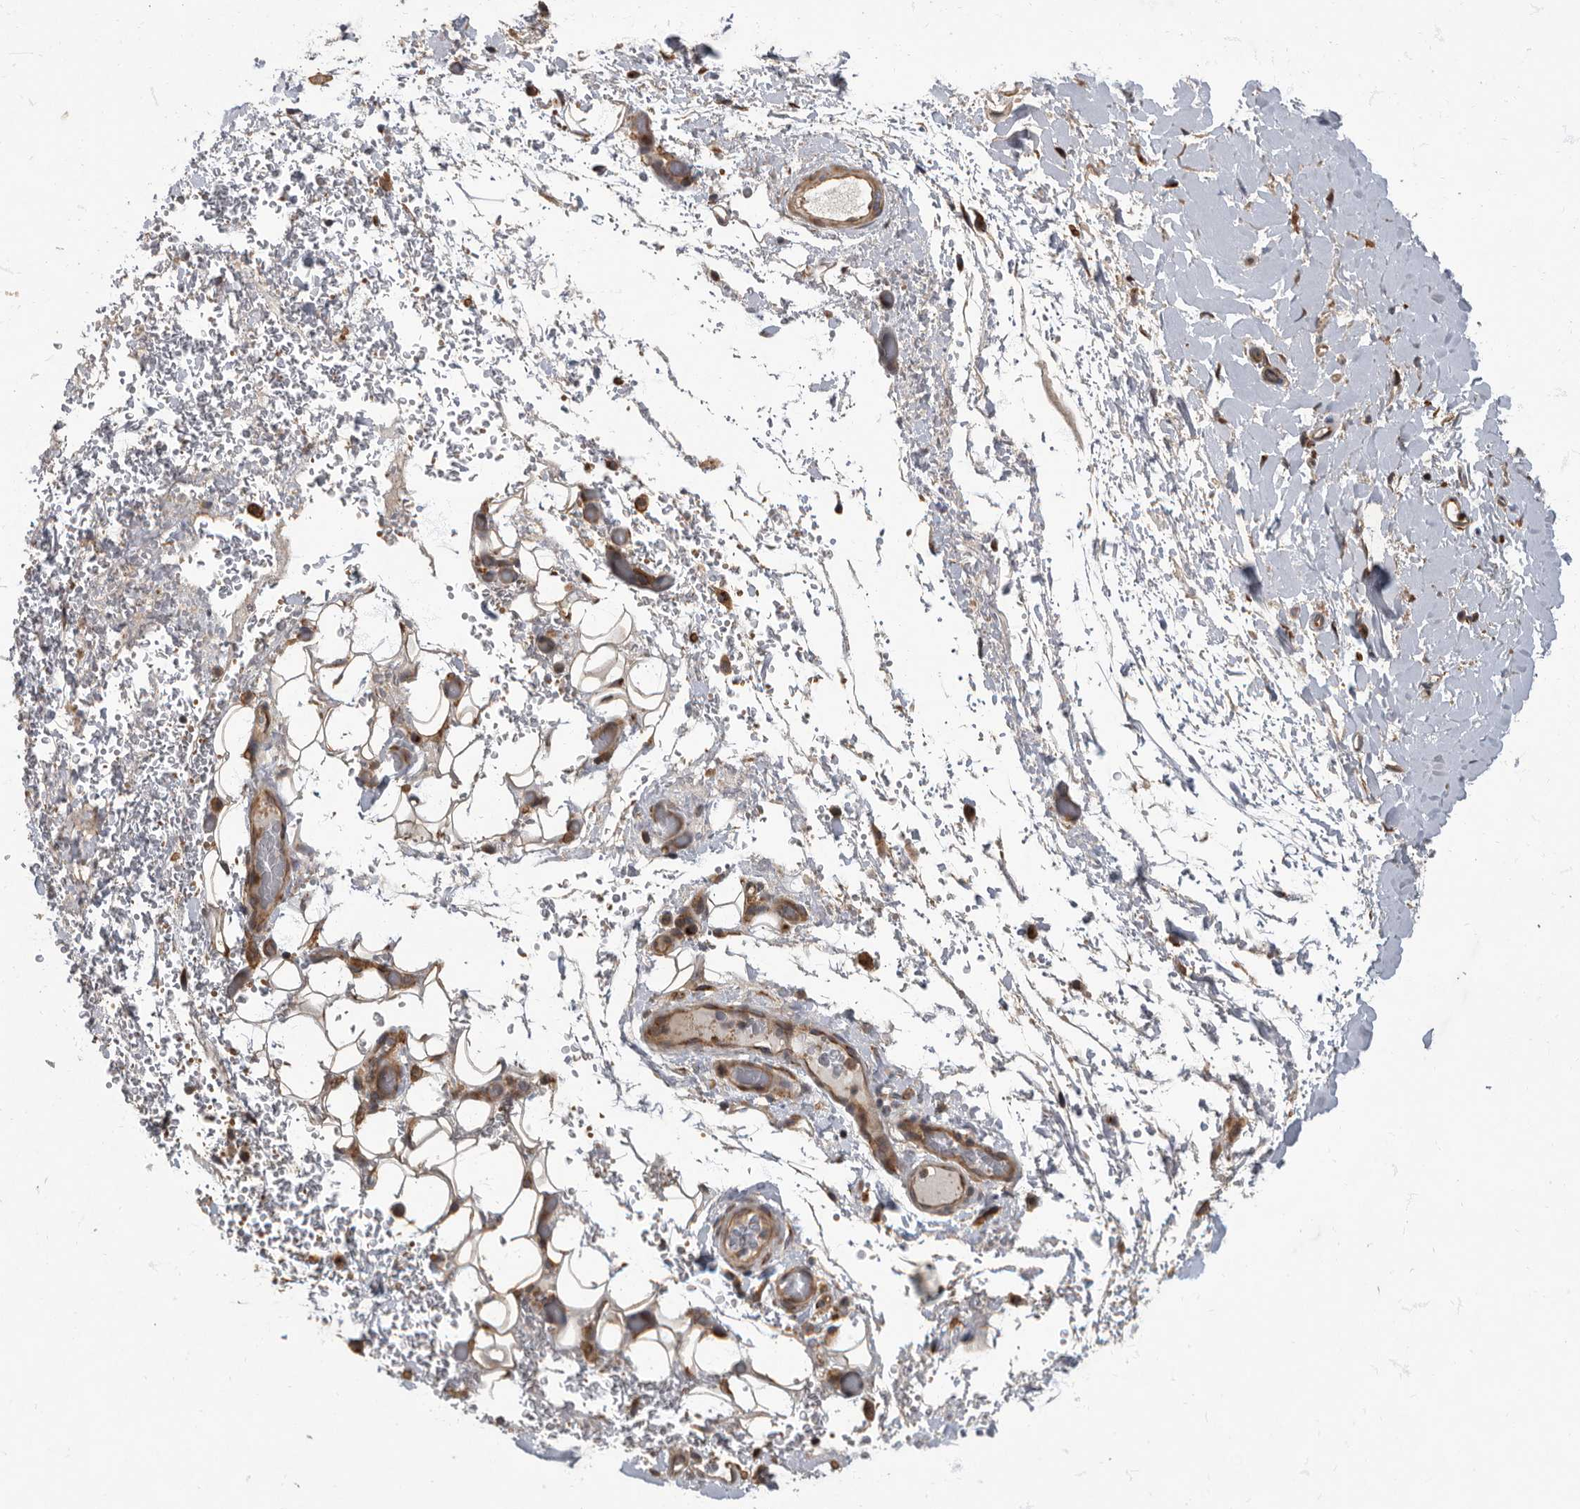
{"staining": {"intensity": "moderate", "quantity": ">75%", "location": "cytoplasmic/membranous"}, "tissue": "adipose tissue", "cell_type": "Adipocytes", "image_type": "normal", "snomed": [{"axis": "morphology", "description": "Normal tissue, NOS"}, {"axis": "morphology", "description": "Adenocarcinoma, NOS"}, {"axis": "topography", "description": "Esophagus"}], "caption": "Immunohistochemistry histopathology image of normal adipose tissue: human adipose tissue stained using immunohistochemistry shows medium levels of moderate protein expression localized specifically in the cytoplasmic/membranous of adipocytes, appearing as a cytoplasmic/membranous brown color.", "gene": "IQCK", "patient": {"sex": "male", "age": 62}}